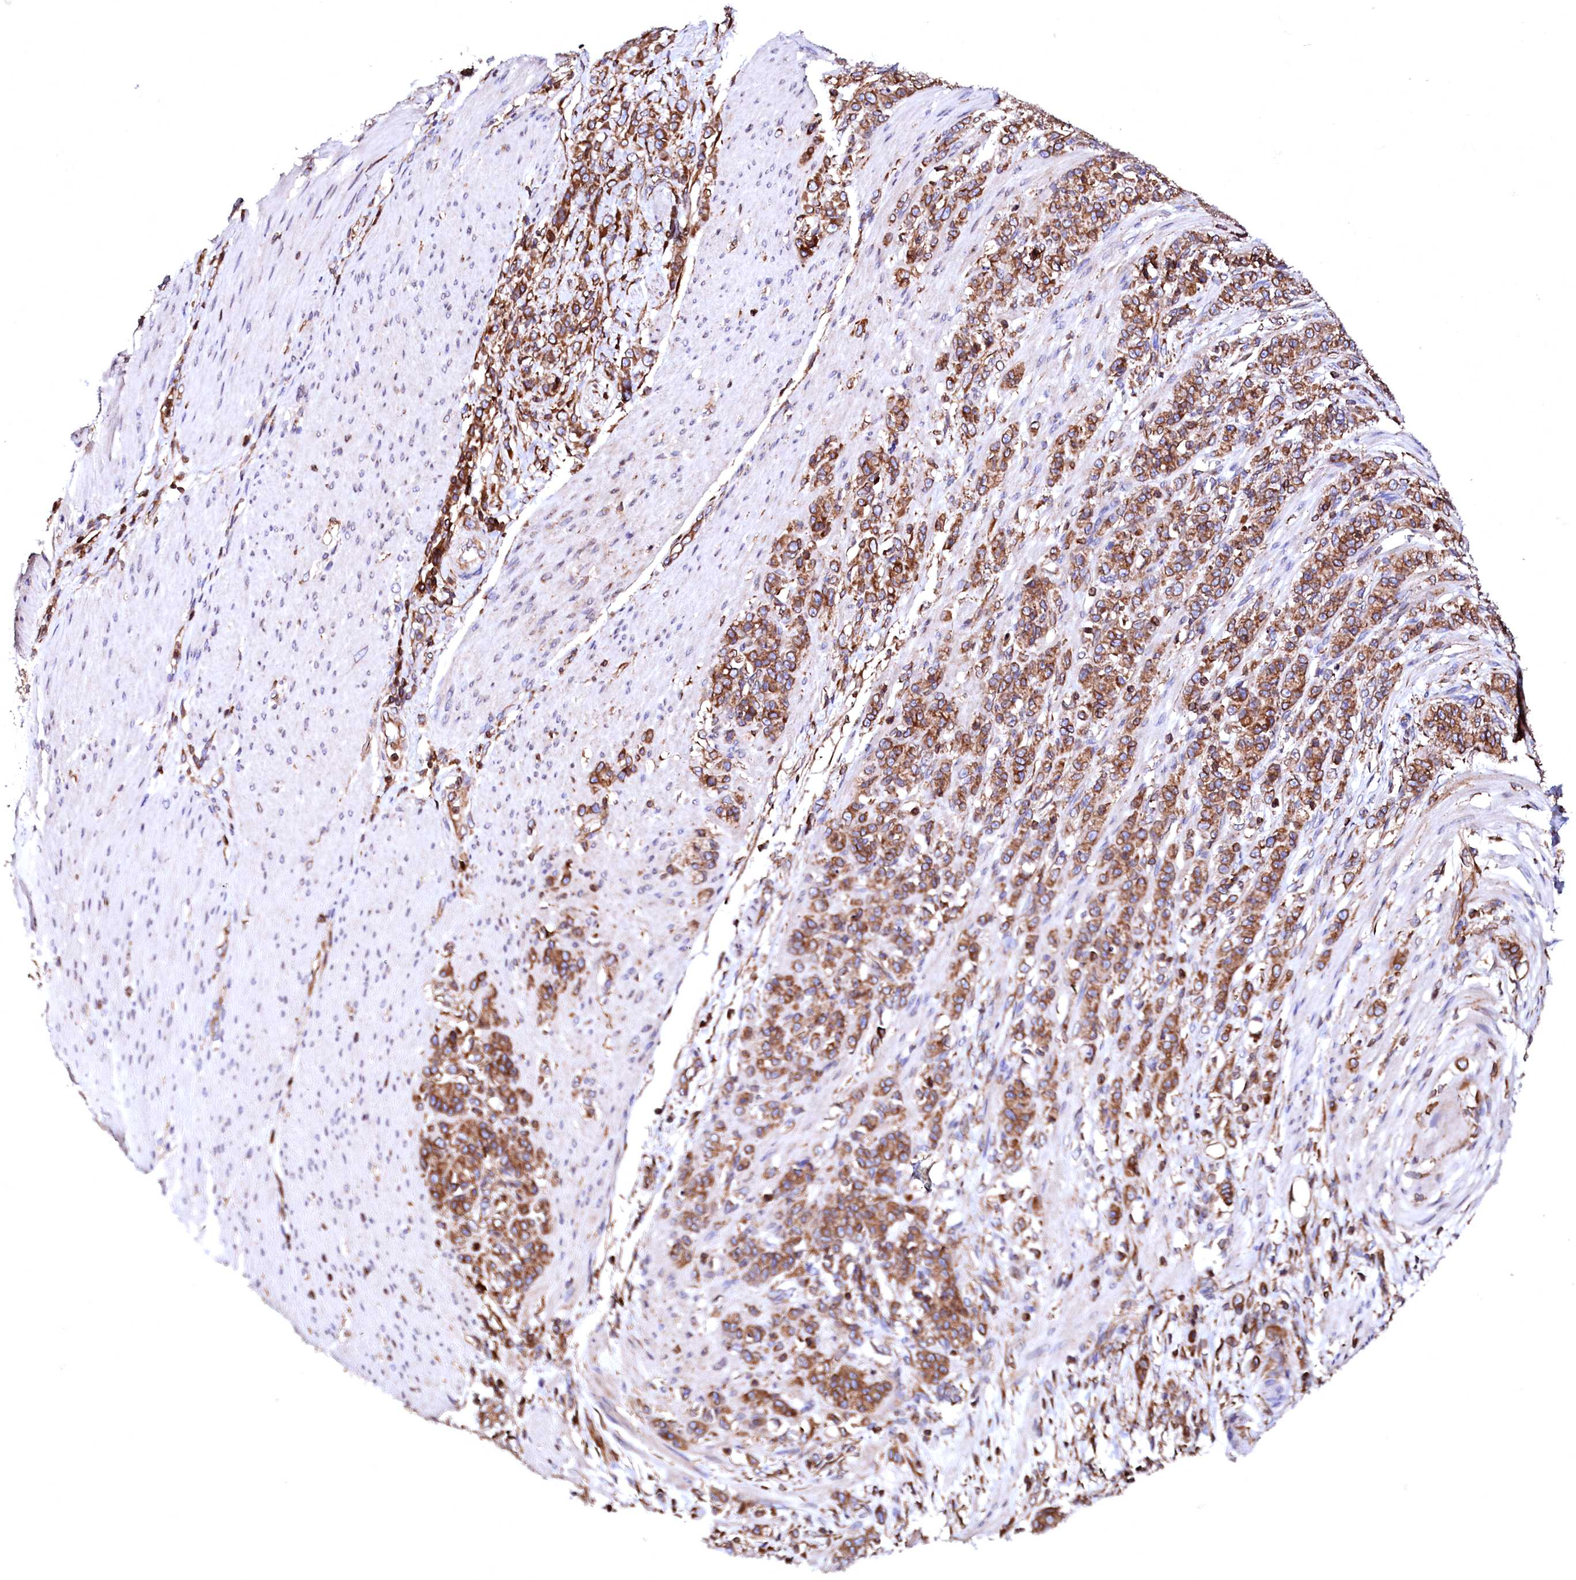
{"staining": {"intensity": "moderate", "quantity": ">75%", "location": "cytoplasmic/membranous"}, "tissue": "stomach cancer", "cell_type": "Tumor cells", "image_type": "cancer", "snomed": [{"axis": "morphology", "description": "Adenocarcinoma, NOS"}, {"axis": "topography", "description": "Stomach"}], "caption": "A micrograph of stomach cancer (adenocarcinoma) stained for a protein displays moderate cytoplasmic/membranous brown staining in tumor cells. The staining was performed using DAB (3,3'-diaminobenzidine), with brown indicating positive protein expression. Nuclei are stained blue with hematoxylin.", "gene": "DERL1", "patient": {"sex": "female", "age": 79}}